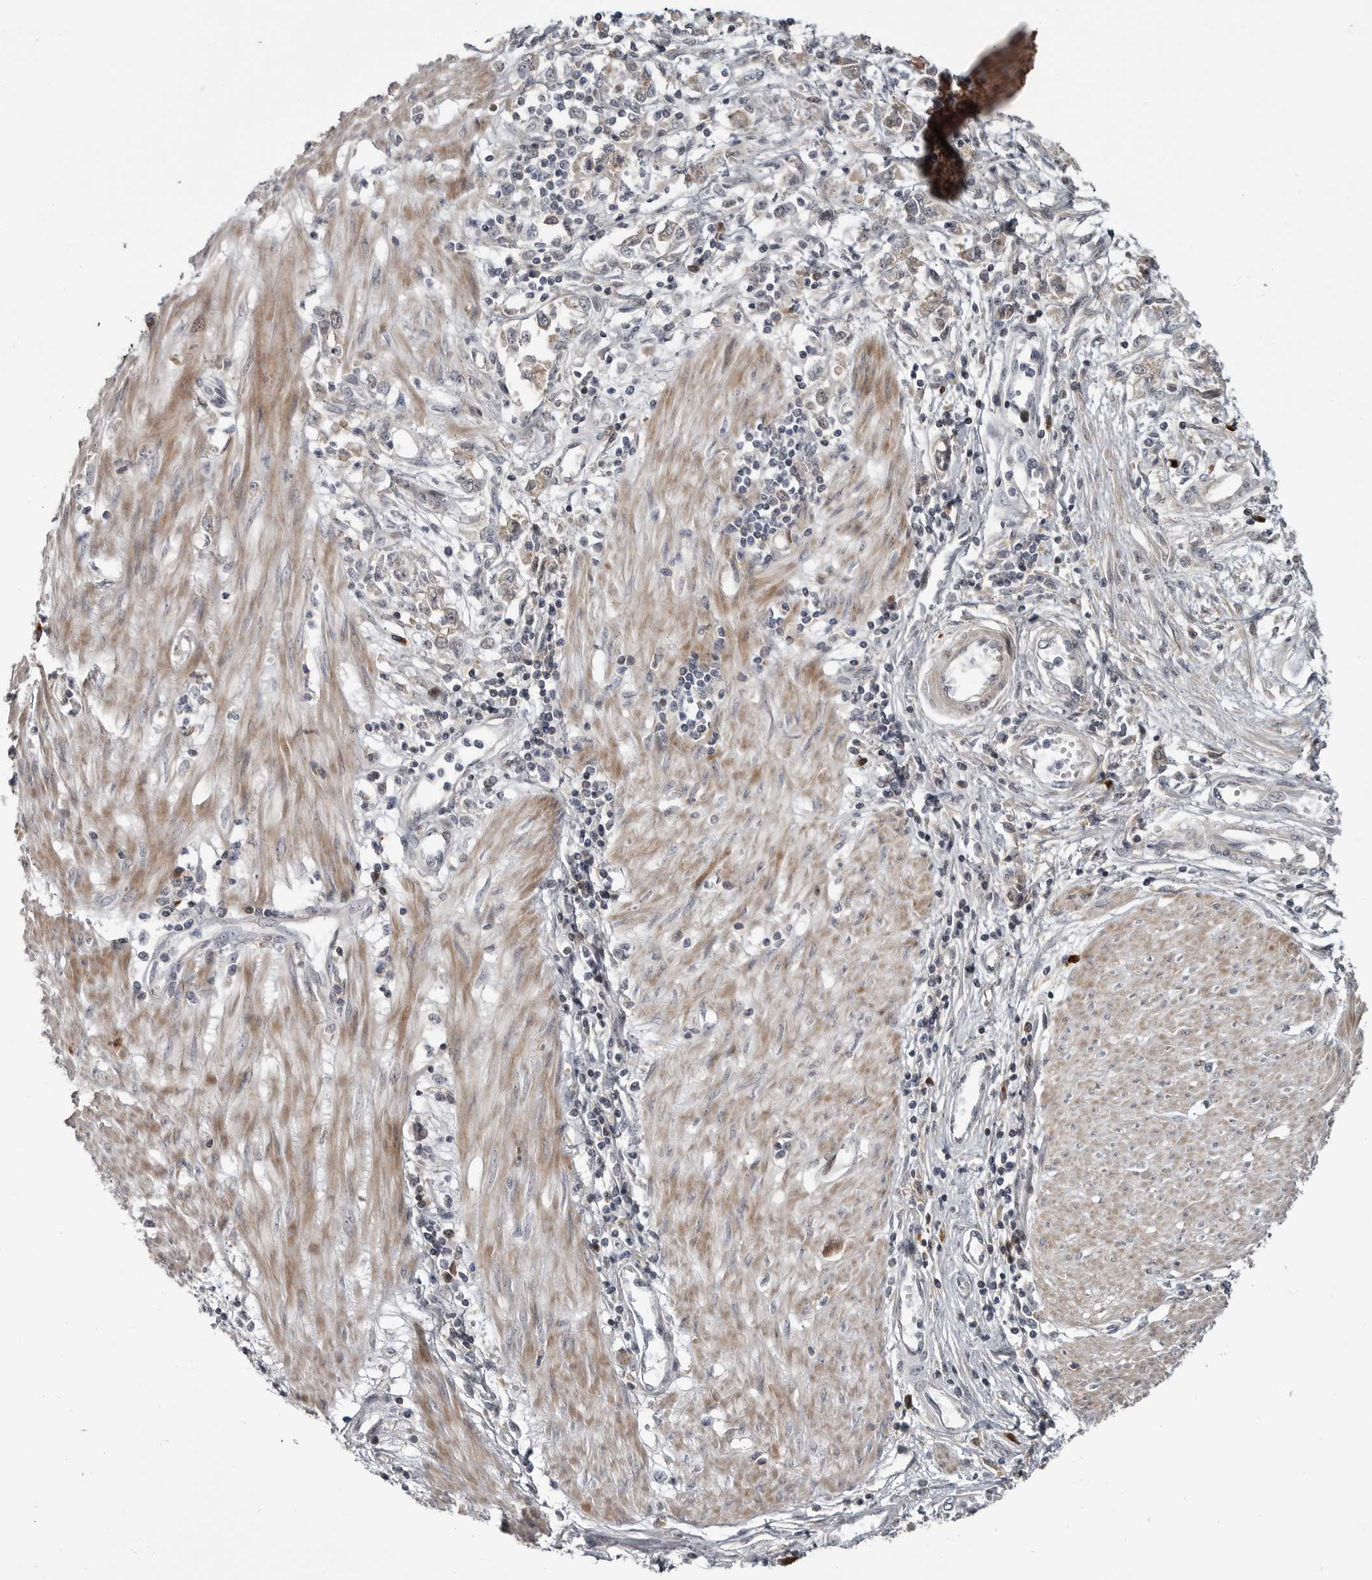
{"staining": {"intensity": "weak", "quantity": ">75%", "location": "cytoplasmic/membranous"}, "tissue": "stomach cancer", "cell_type": "Tumor cells", "image_type": "cancer", "snomed": [{"axis": "morphology", "description": "Adenocarcinoma, NOS"}, {"axis": "topography", "description": "Stomach"}], "caption": "Human stomach cancer (adenocarcinoma) stained with a protein marker exhibits weak staining in tumor cells.", "gene": "ZNF277", "patient": {"sex": "female", "age": 76}}